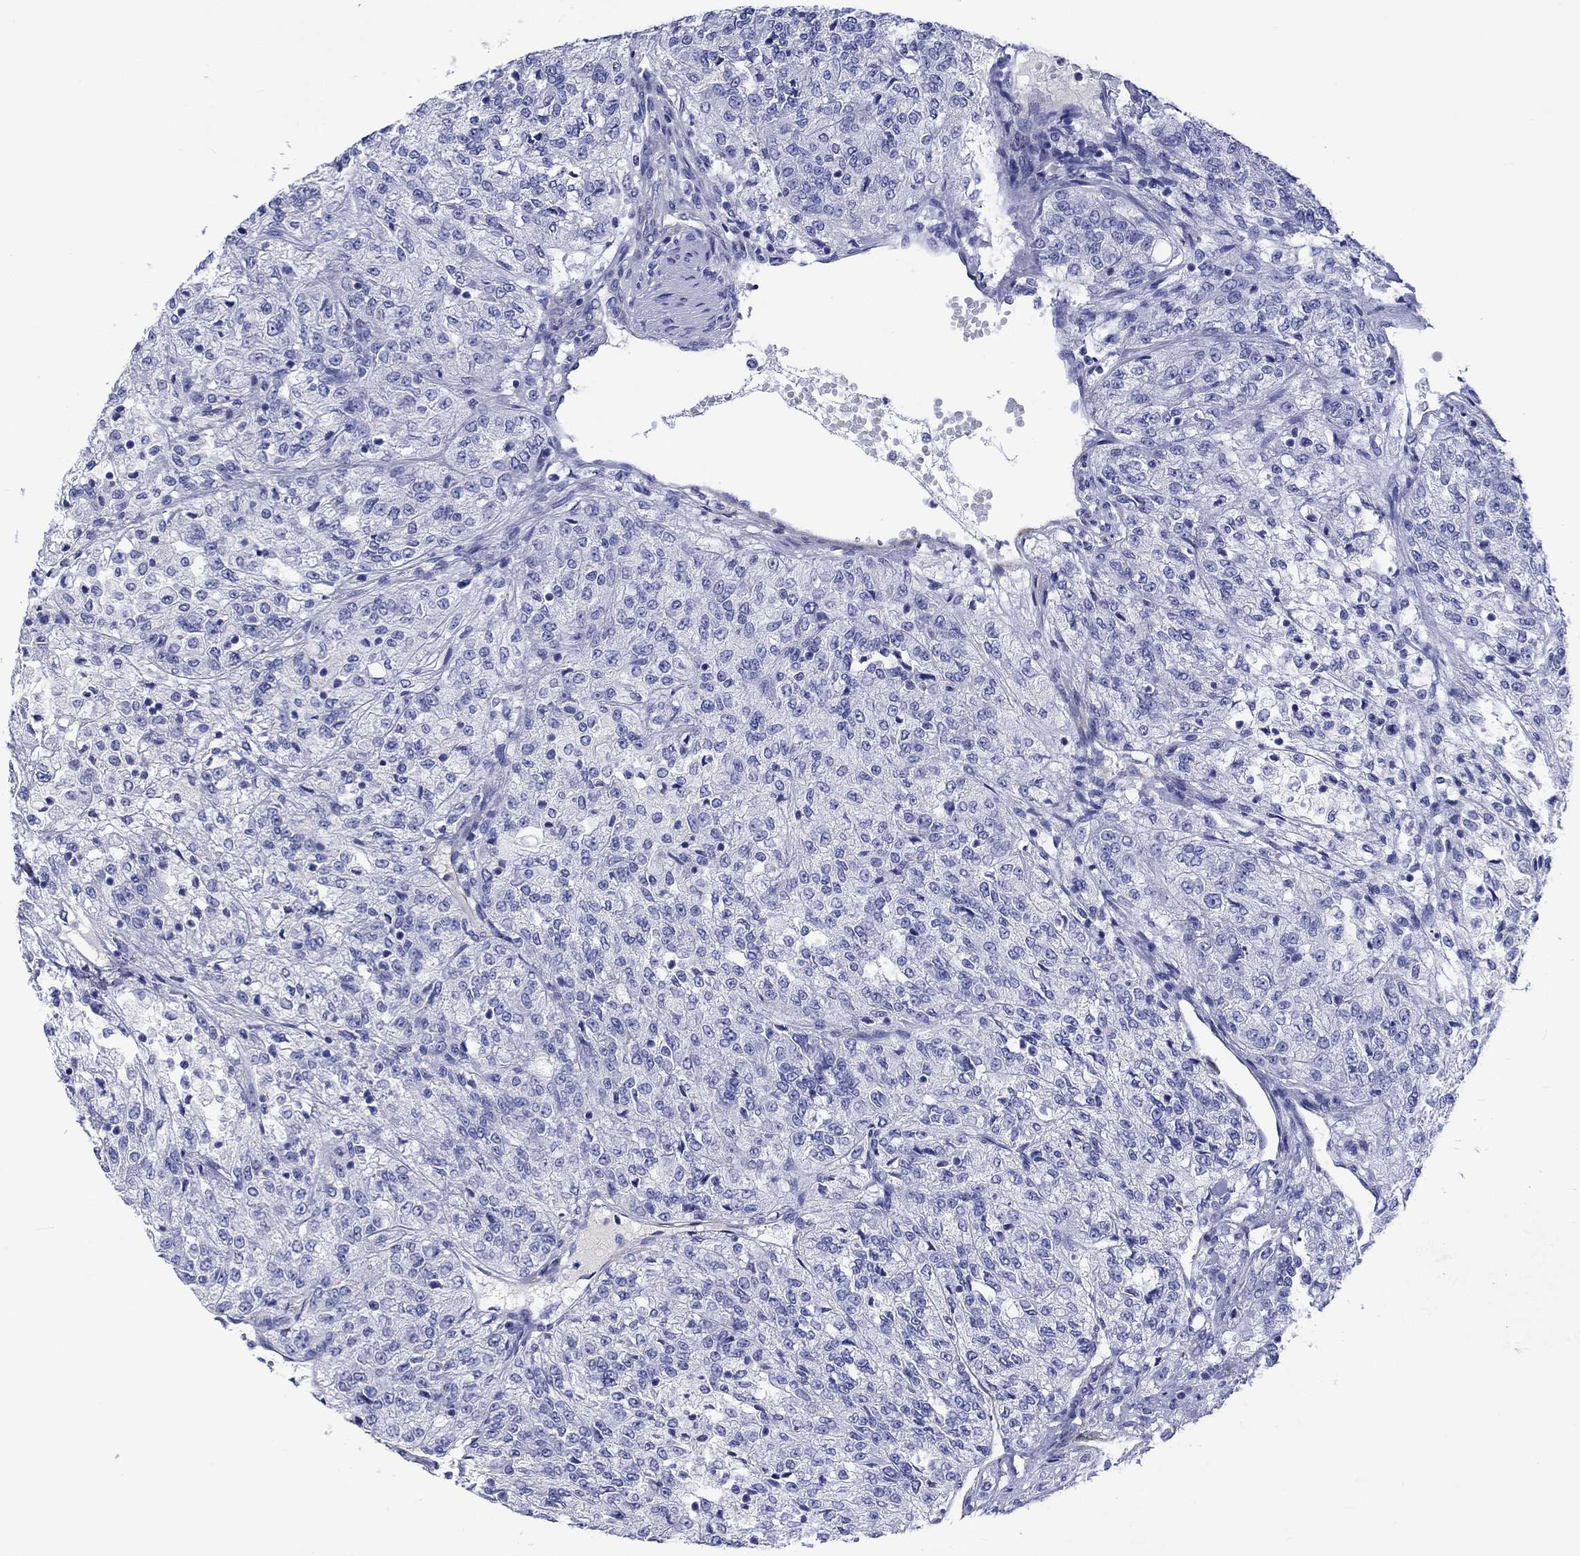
{"staining": {"intensity": "negative", "quantity": "none", "location": "none"}, "tissue": "renal cancer", "cell_type": "Tumor cells", "image_type": "cancer", "snomed": [{"axis": "morphology", "description": "Adenocarcinoma, NOS"}, {"axis": "topography", "description": "Kidney"}], "caption": "IHC micrograph of human renal cancer (adenocarcinoma) stained for a protein (brown), which reveals no staining in tumor cells. (Immunohistochemistry, brightfield microscopy, high magnification).", "gene": "CACNG3", "patient": {"sex": "female", "age": 63}}